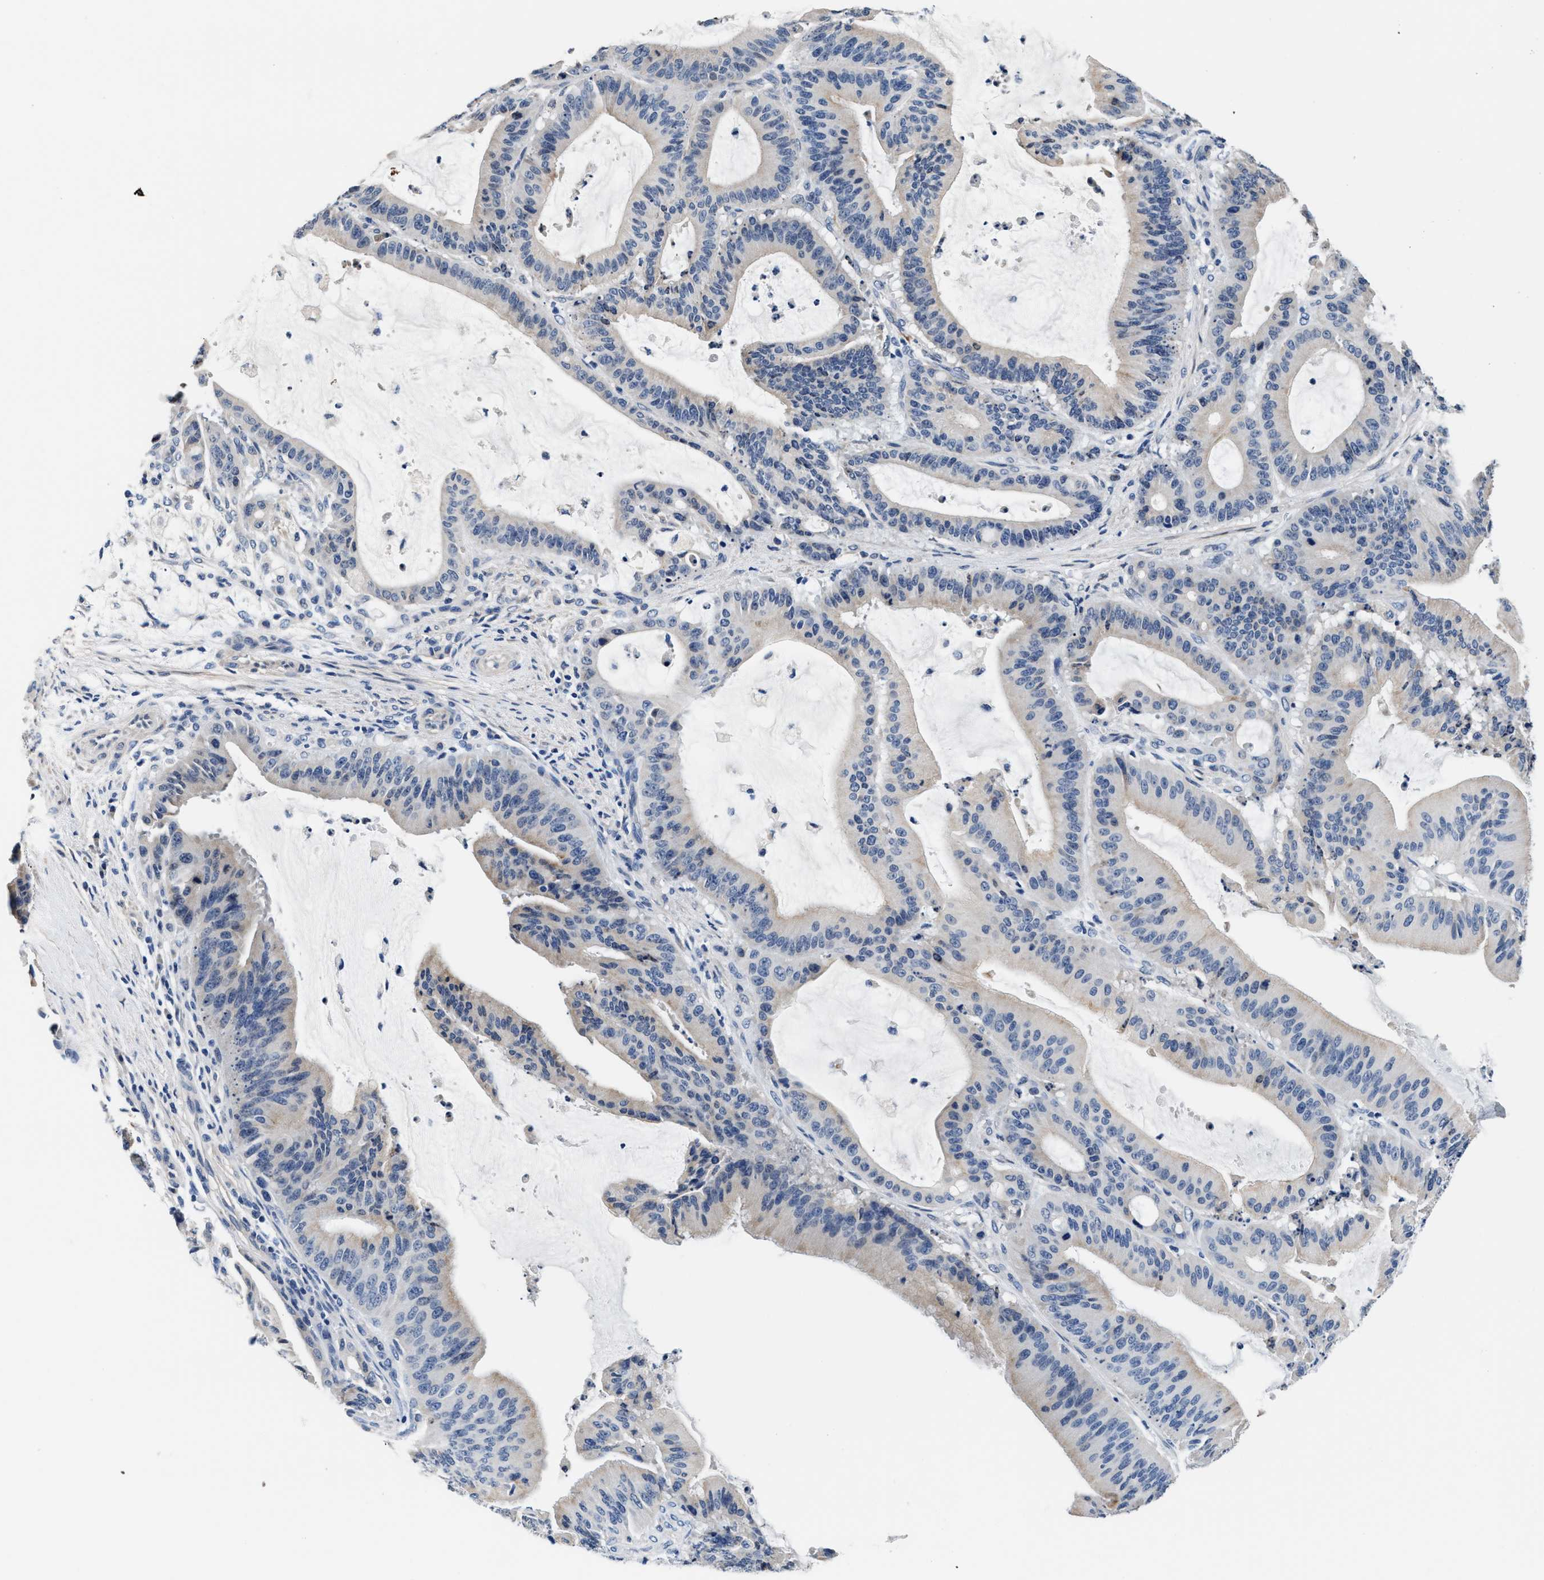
{"staining": {"intensity": "weak", "quantity": "<25%", "location": "cytoplasmic/membranous"}, "tissue": "liver cancer", "cell_type": "Tumor cells", "image_type": "cancer", "snomed": [{"axis": "morphology", "description": "Normal tissue, NOS"}, {"axis": "morphology", "description": "Cholangiocarcinoma"}, {"axis": "topography", "description": "Liver"}, {"axis": "topography", "description": "Peripheral nerve tissue"}], "caption": "IHC photomicrograph of neoplastic tissue: human cholangiocarcinoma (liver) stained with DAB (3,3'-diaminobenzidine) exhibits no significant protein positivity in tumor cells. The staining is performed using DAB (3,3'-diaminobenzidine) brown chromogen with nuclei counter-stained in using hematoxylin.", "gene": "MYH3", "patient": {"sex": "female", "age": 73}}